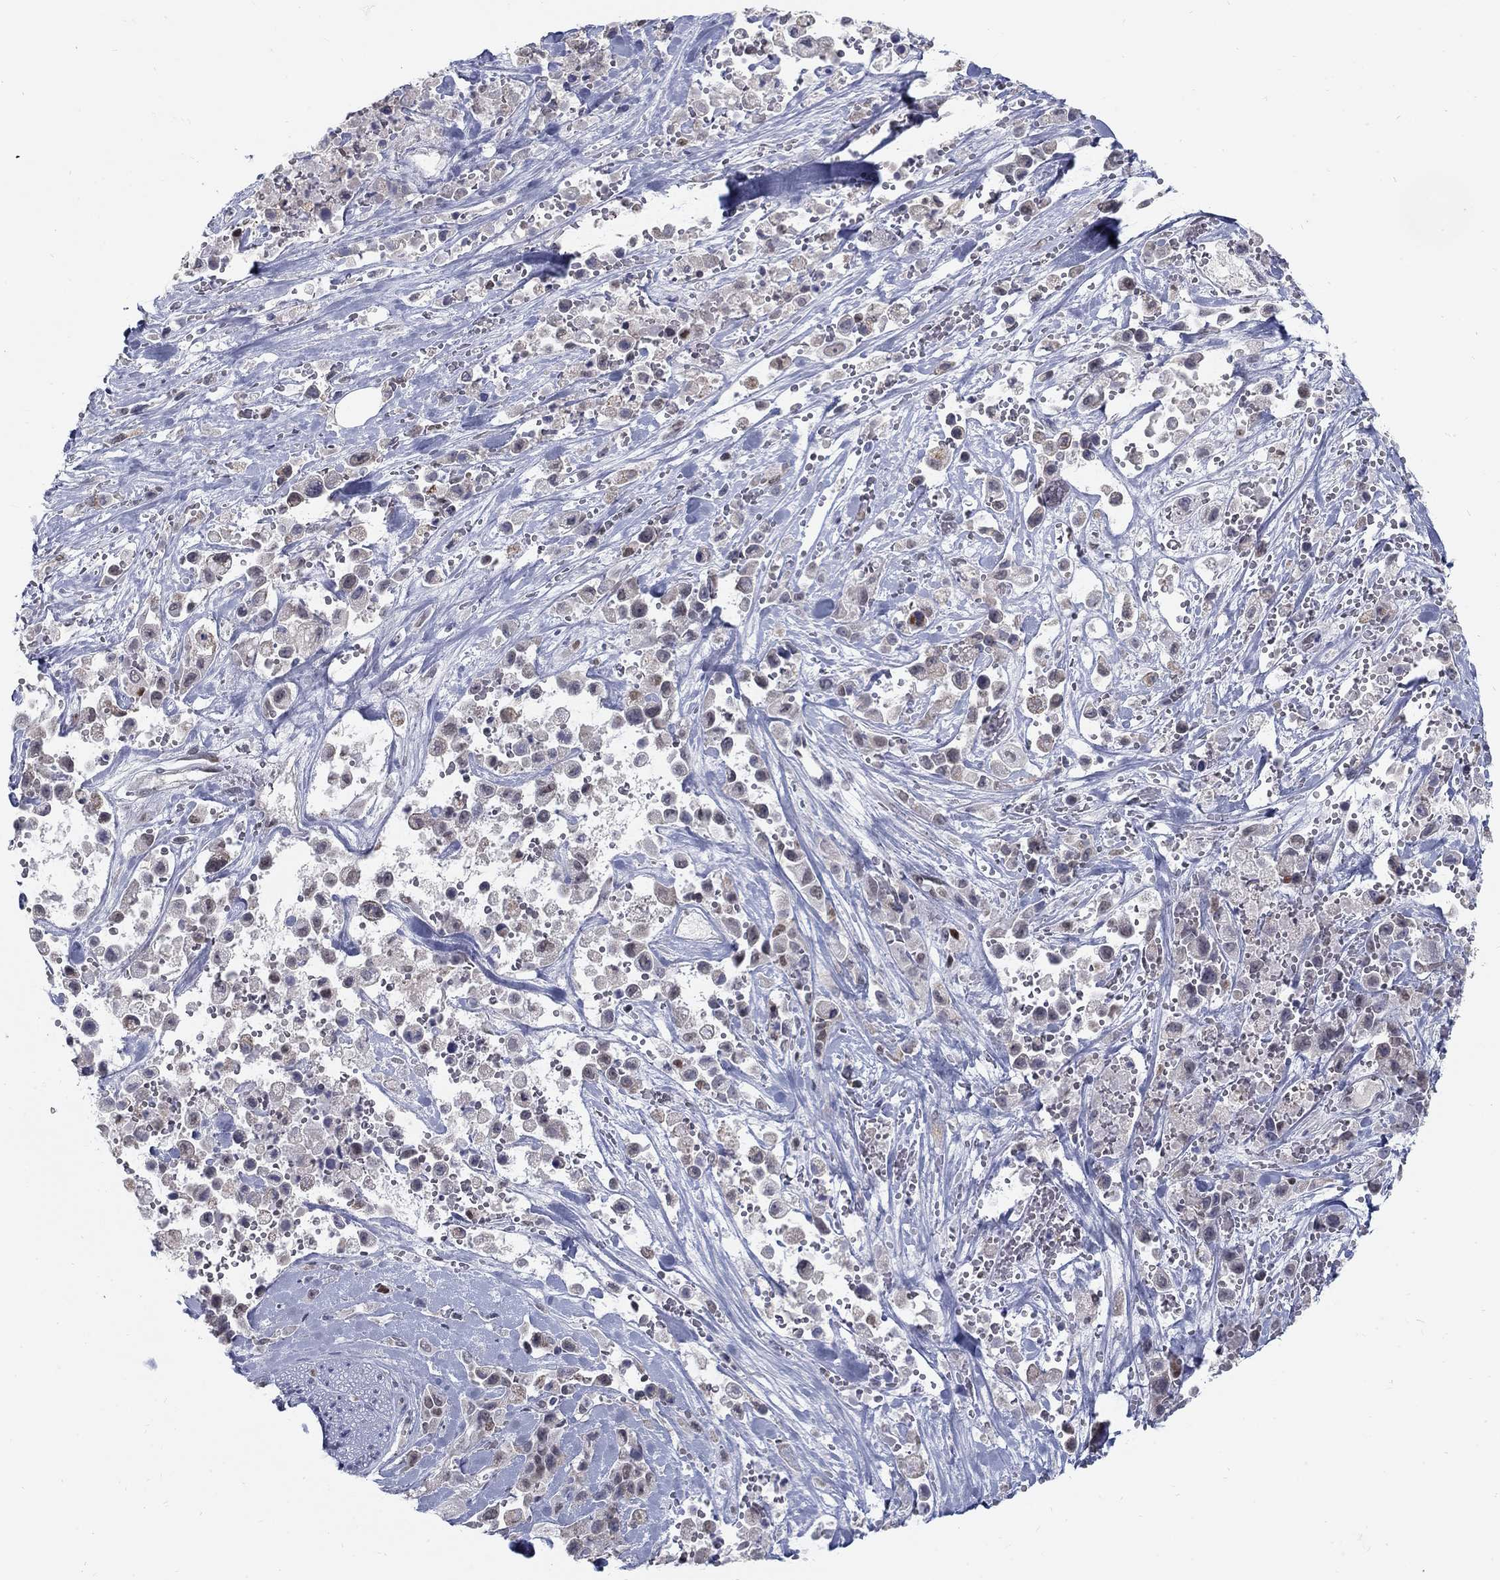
{"staining": {"intensity": "weak", "quantity": "<25%", "location": "cytoplasmic/membranous"}, "tissue": "pancreatic cancer", "cell_type": "Tumor cells", "image_type": "cancer", "snomed": [{"axis": "morphology", "description": "Adenocarcinoma, NOS"}, {"axis": "topography", "description": "Pancreas"}], "caption": "A high-resolution photomicrograph shows immunohistochemistry (IHC) staining of pancreatic cancer, which shows no significant positivity in tumor cells. Brightfield microscopy of IHC stained with DAB (3,3'-diaminobenzidine) (brown) and hematoxylin (blue), captured at high magnification.", "gene": "GCFC2", "patient": {"sex": "male", "age": 44}}